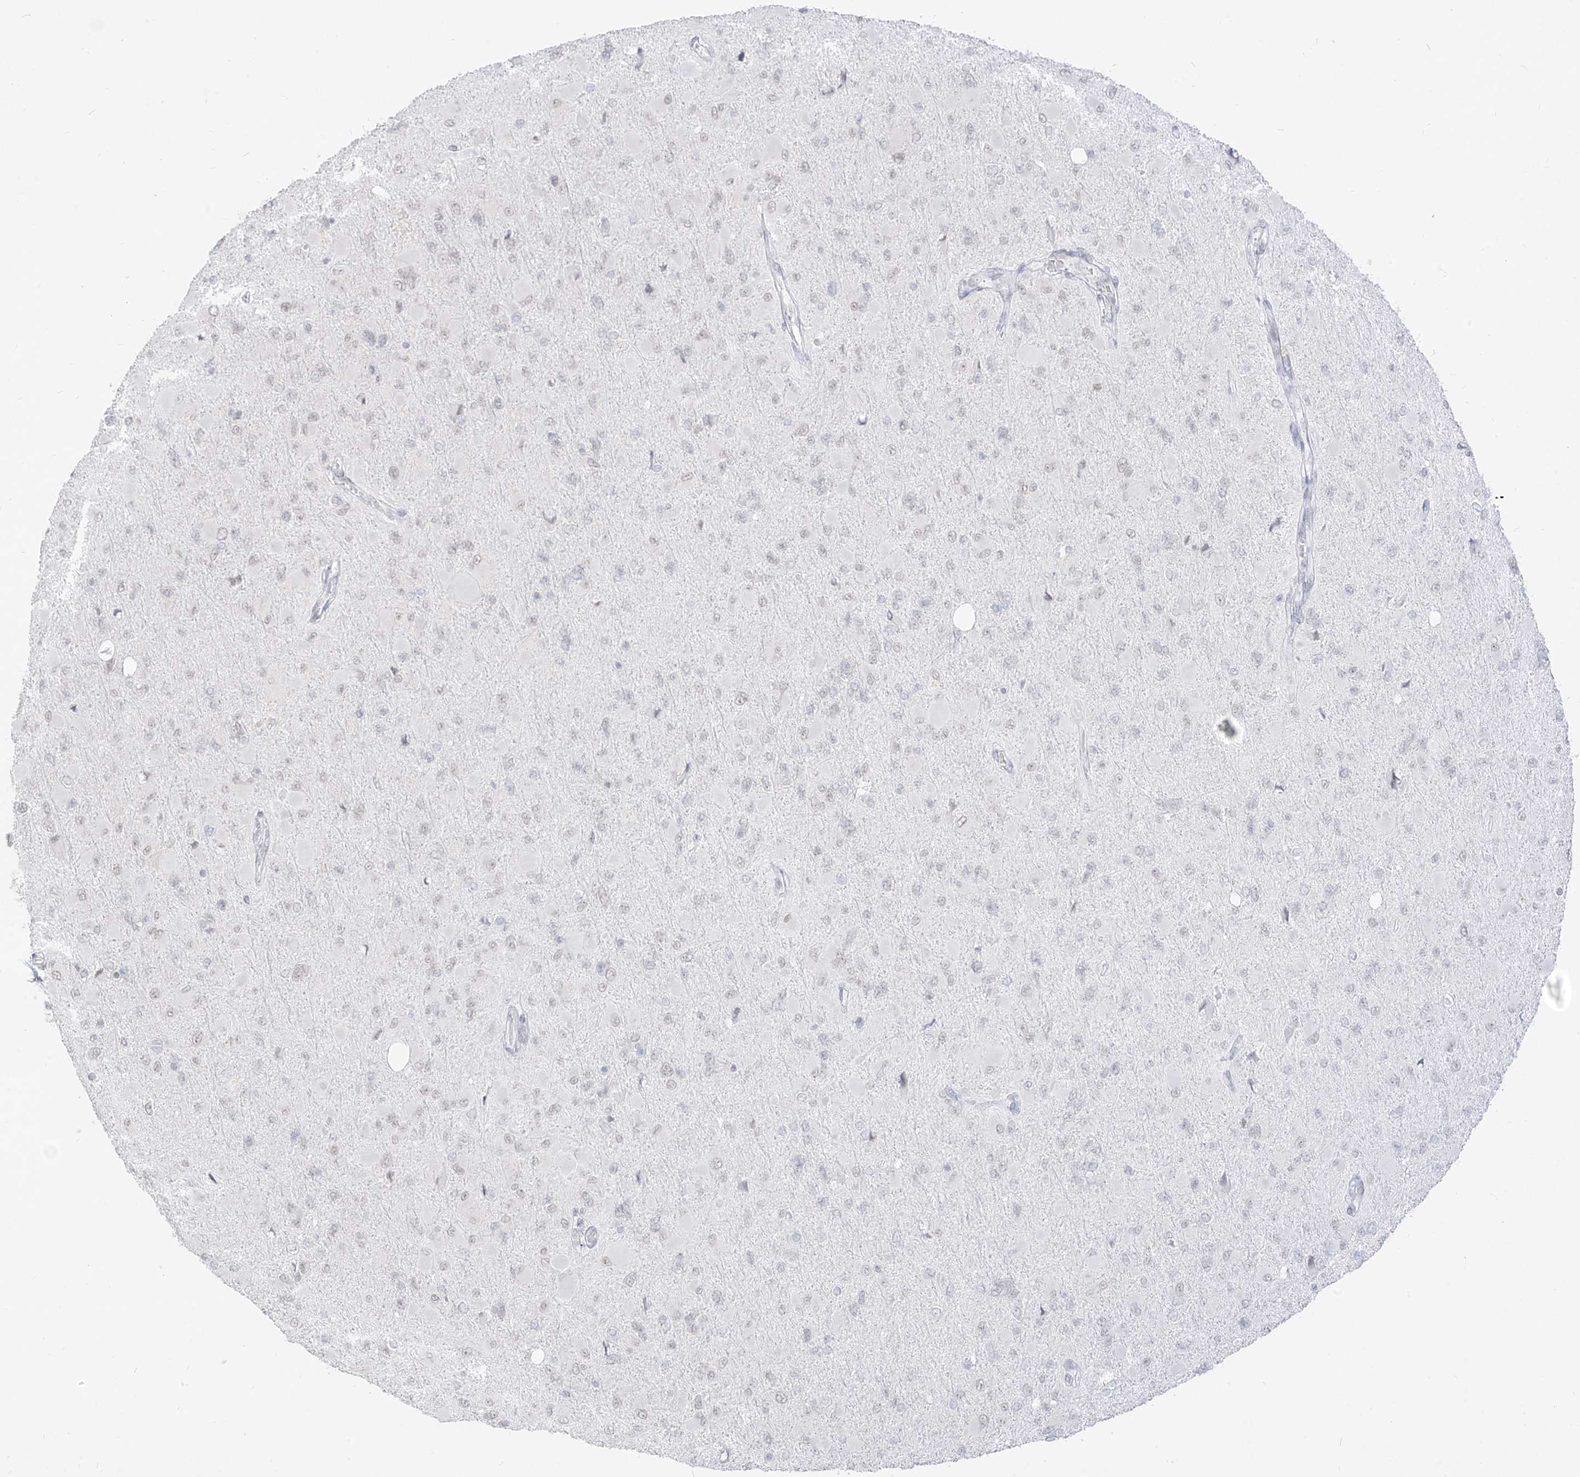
{"staining": {"intensity": "negative", "quantity": "none", "location": "none"}, "tissue": "glioma", "cell_type": "Tumor cells", "image_type": "cancer", "snomed": [{"axis": "morphology", "description": "Glioma, malignant, High grade"}, {"axis": "topography", "description": "Cerebral cortex"}], "caption": "Histopathology image shows no significant protein expression in tumor cells of high-grade glioma (malignant). Brightfield microscopy of IHC stained with DAB (brown) and hematoxylin (blue), captured at high magnification.", "gene": "SUPT5H", "patient": {"sex": "female", "age": 36}}